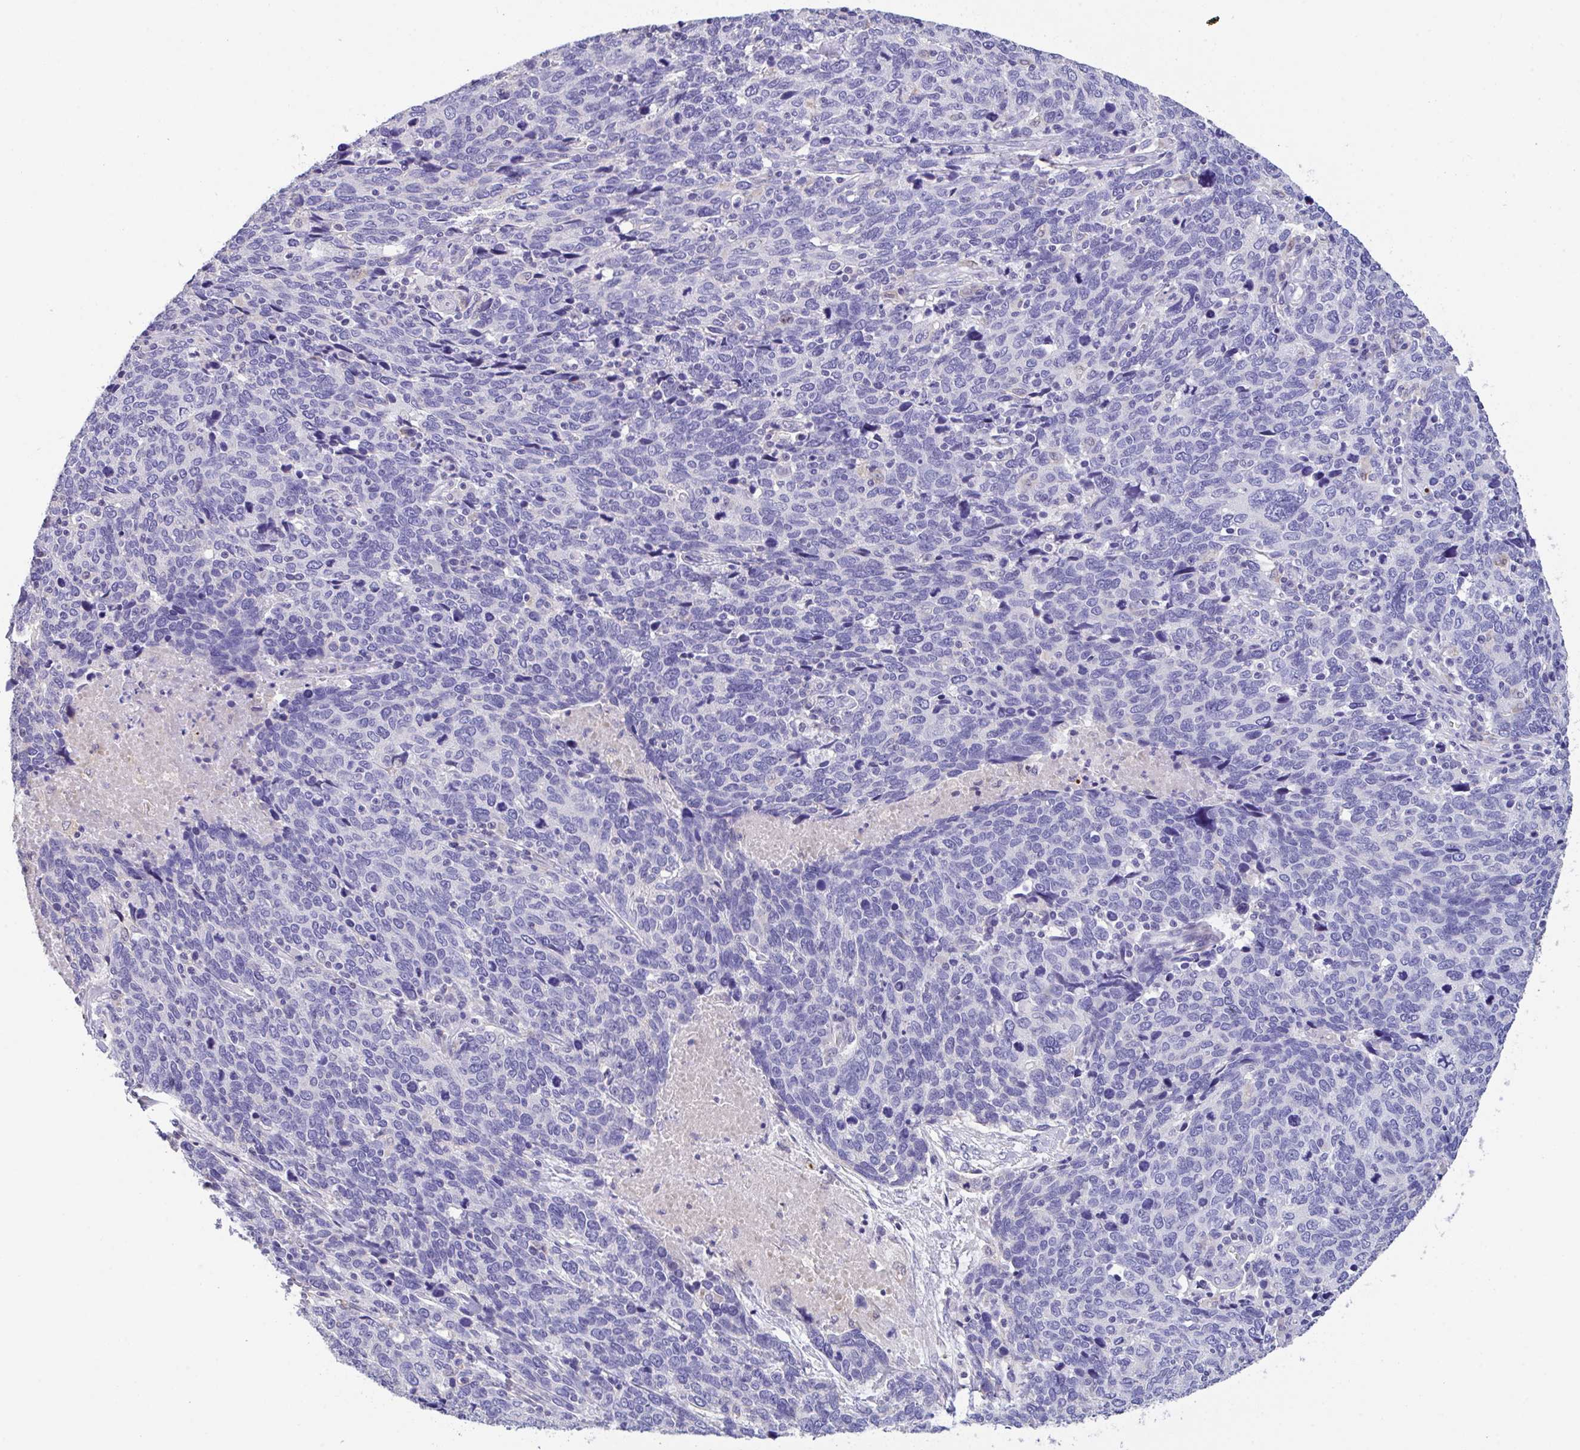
{"staining": {"intensity": "negative", "quantity": "none", "location": "none"}, "tissue": "cervical cancer", "cell_type": "Tumor cells", "image_type": "cancer", "snomed": [{"axis": "morphology", "description": "Squamous cell carcinoma, NOS"}, {"axis": "topography", "description": "Cervix"}], "caption": "IHC of cervical squamous cell carcinoma reveals no positivity in tumor cells.", "gene": "CA10", "patient": {"sex": "female", "age": 41}}